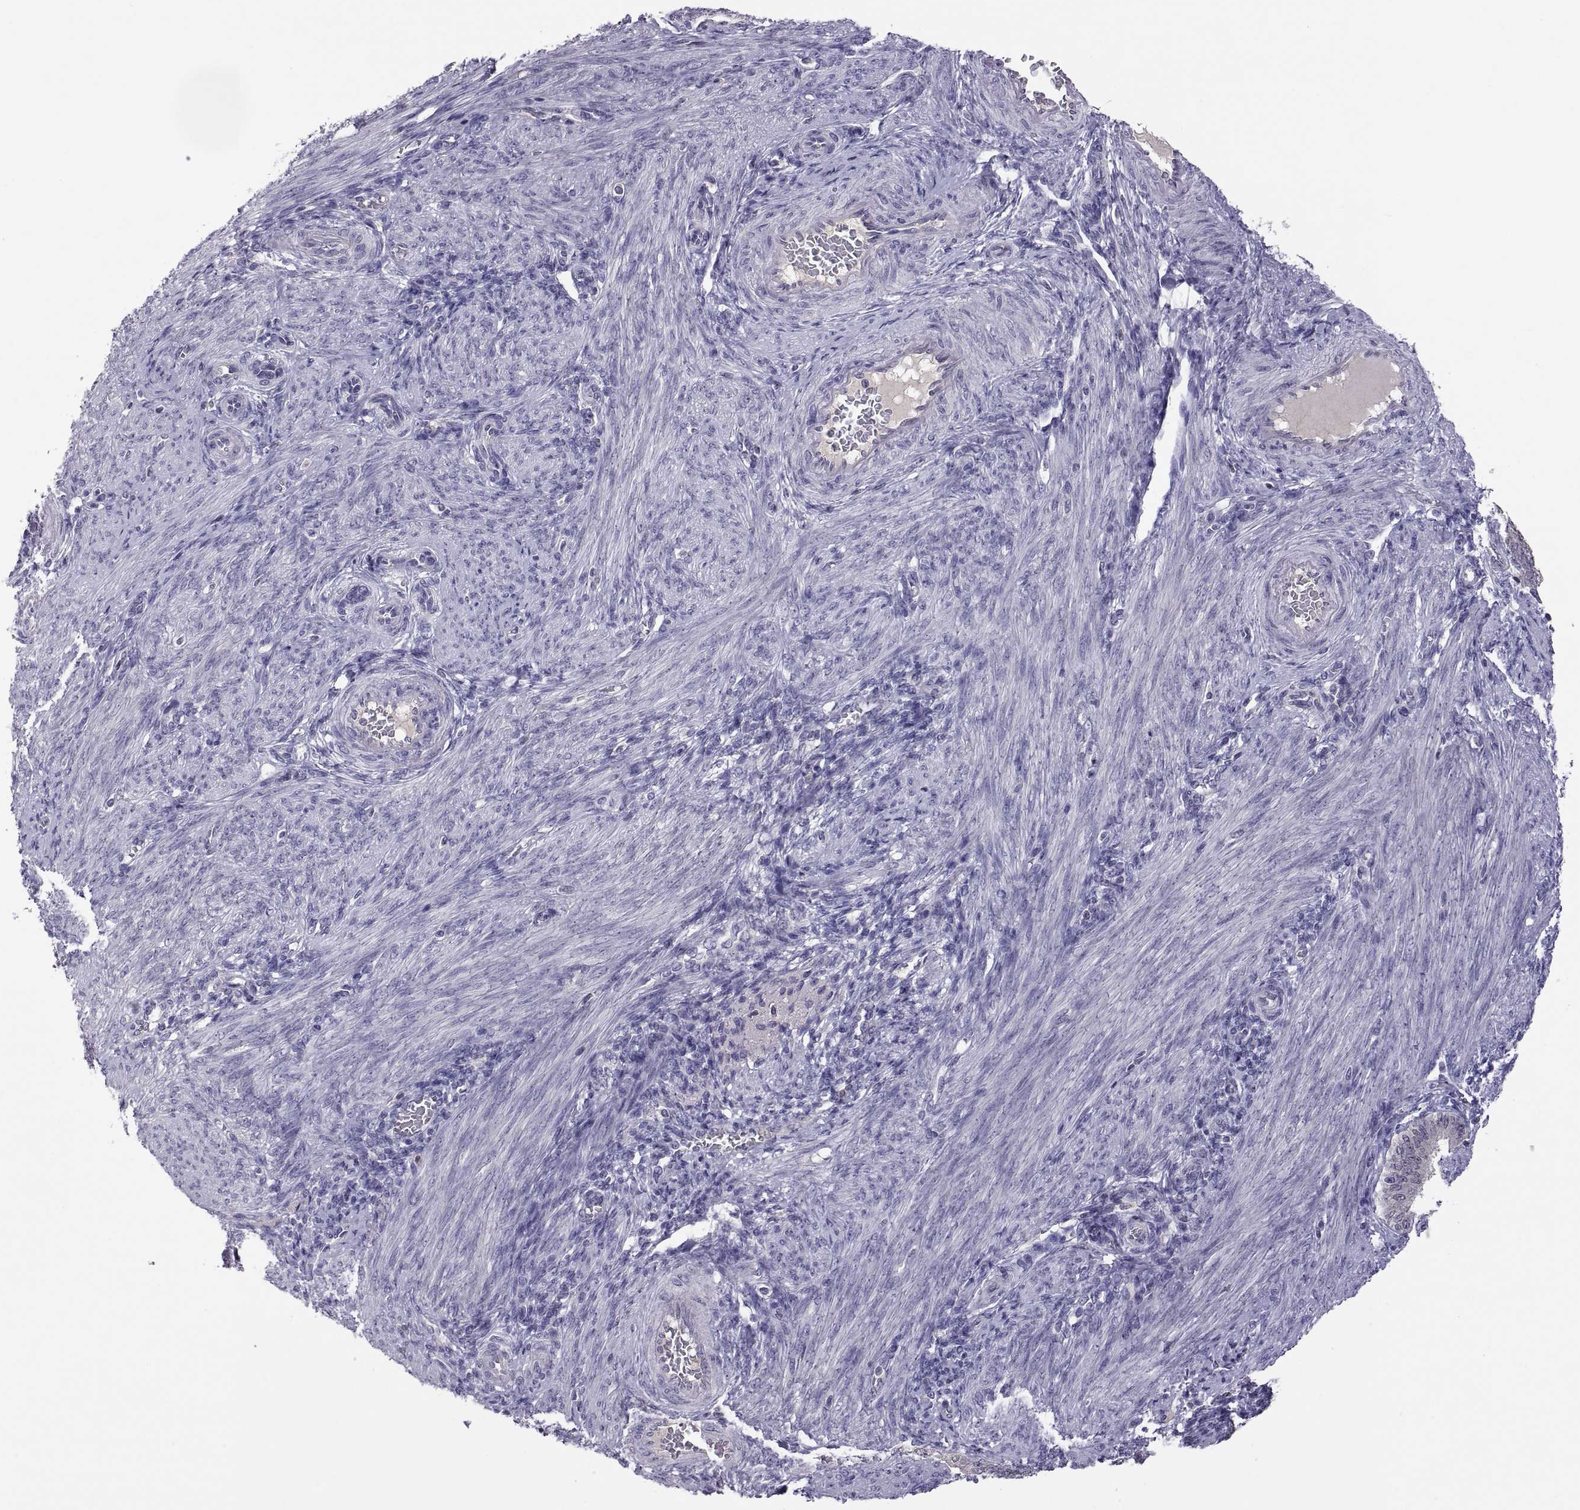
{"staining": {"intensity": "negative", "quantity": "none", "location": "none"}, "tissue": "endometrium", "cell_type": "Cells in endometrial stroma", "image_type": "normal", "snomed": [{"axis": "morphology", "description": "Normal tissue, NOS"}, {"axis": "topography", "description": "Endometrium"}], "caption": "High magnification brightfield microscopy of normal endometrium stained with DAB (3,3'-diaminobenzidine) (brown) and counterstained with hematoxylin (blue): cells in endometrial stroma show no significant expression. The staining was performed using DAB to visualize the protein expression in brown, while the nuclei were stained in blue with hematoxylin (Magnification: 20x).", "gene": "FGF9", "patient": {"sex": "female", "age": 39}}